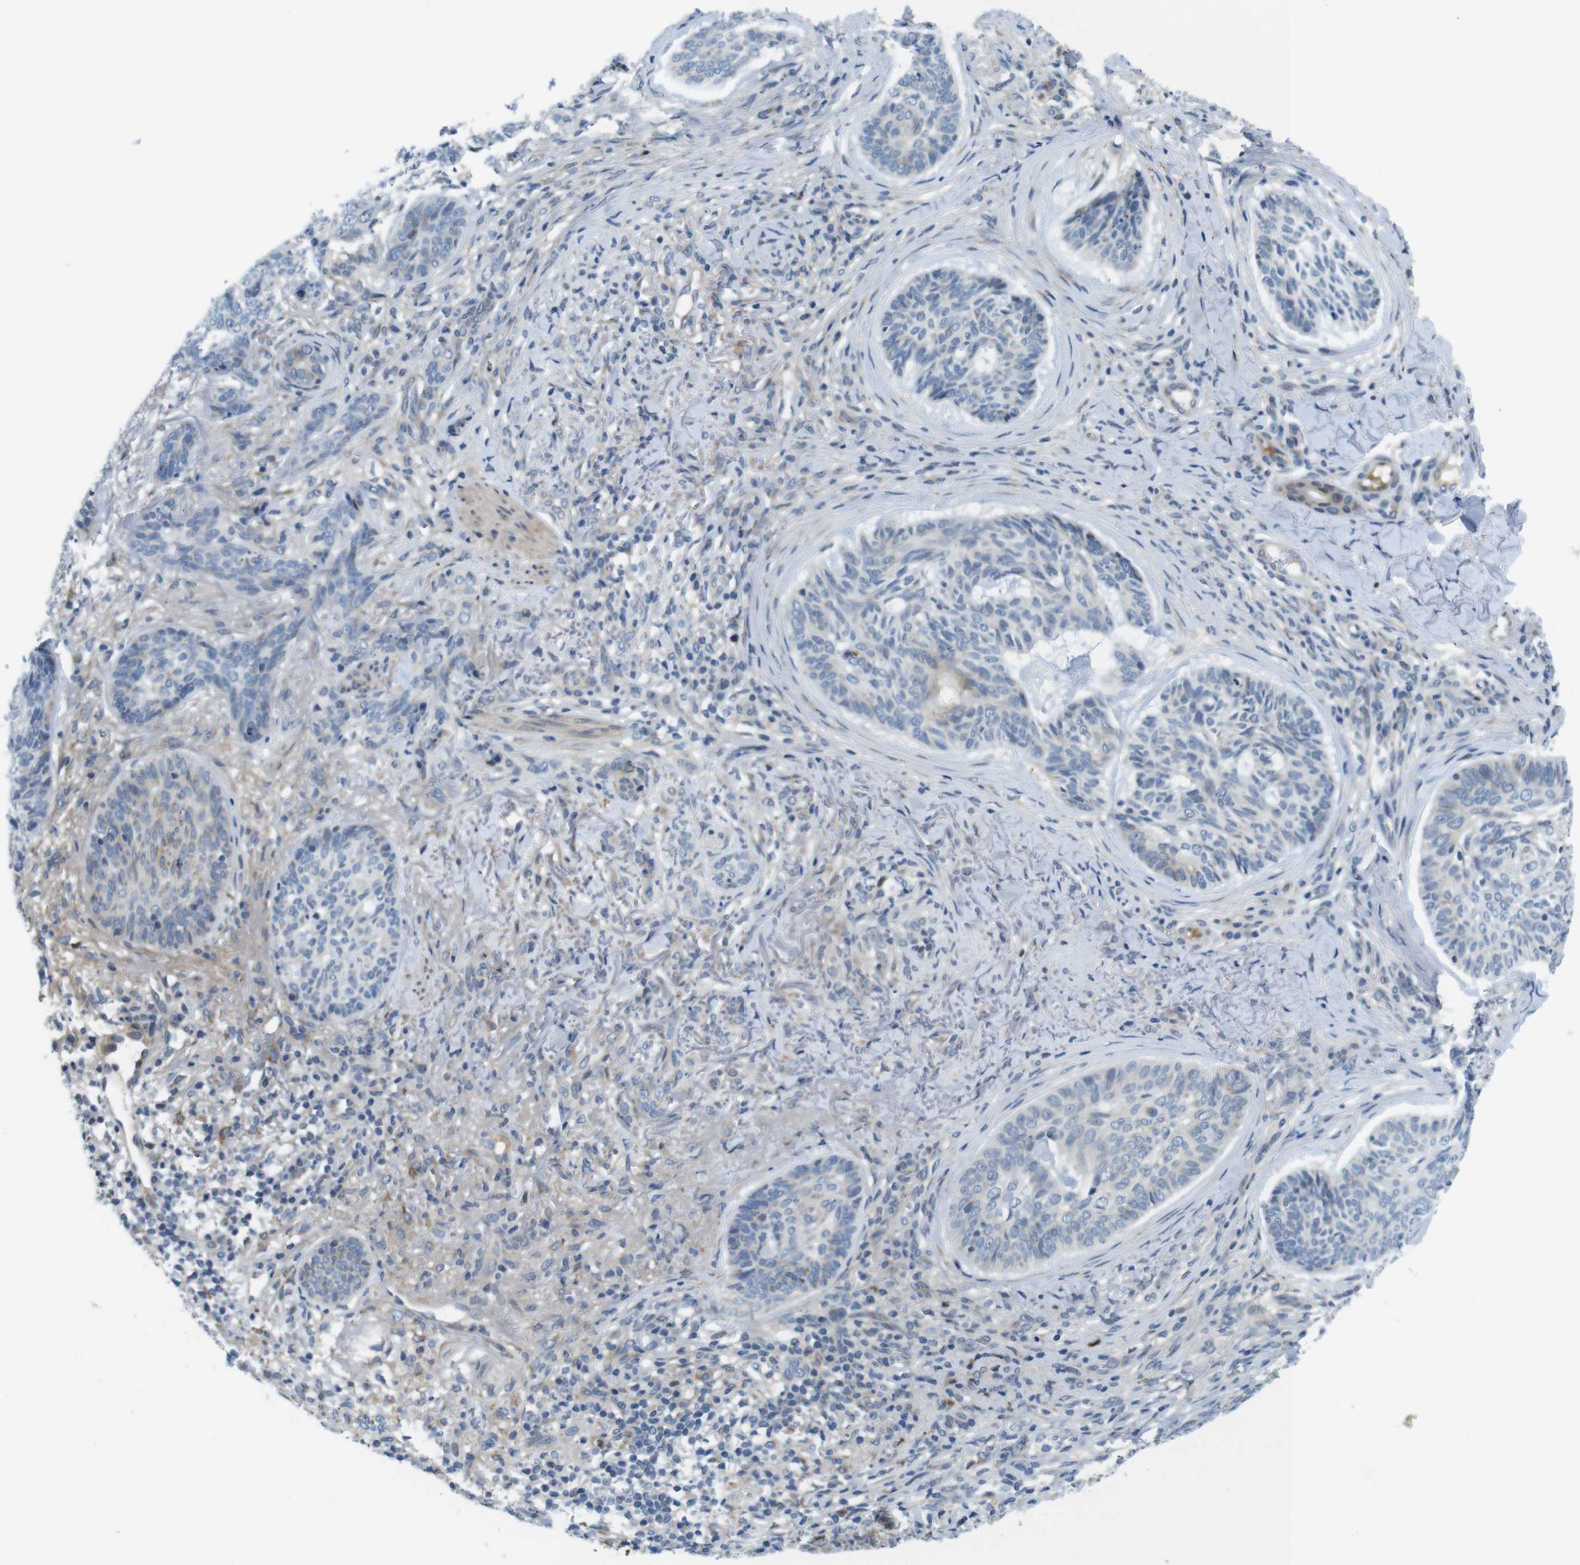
{"staining": {"intensity": "weak", "quantity": "<25%", "location": "cytoplasmic/membranous"}, "tissue": "skin cancer", "cell_type": "Tumor cells", "image_type": "cancer", "snomed": [{"axis": "morphology", "description": "Basal cell carcinoma"}, {"axis": "topography", "description": "Skin"}], "caption": "There is no significant staining in tumor cells of skin cancer (basal cell carcinoma).", "gene": "ZDHHC3", "patient": {"sex": "male", "age": 43}}